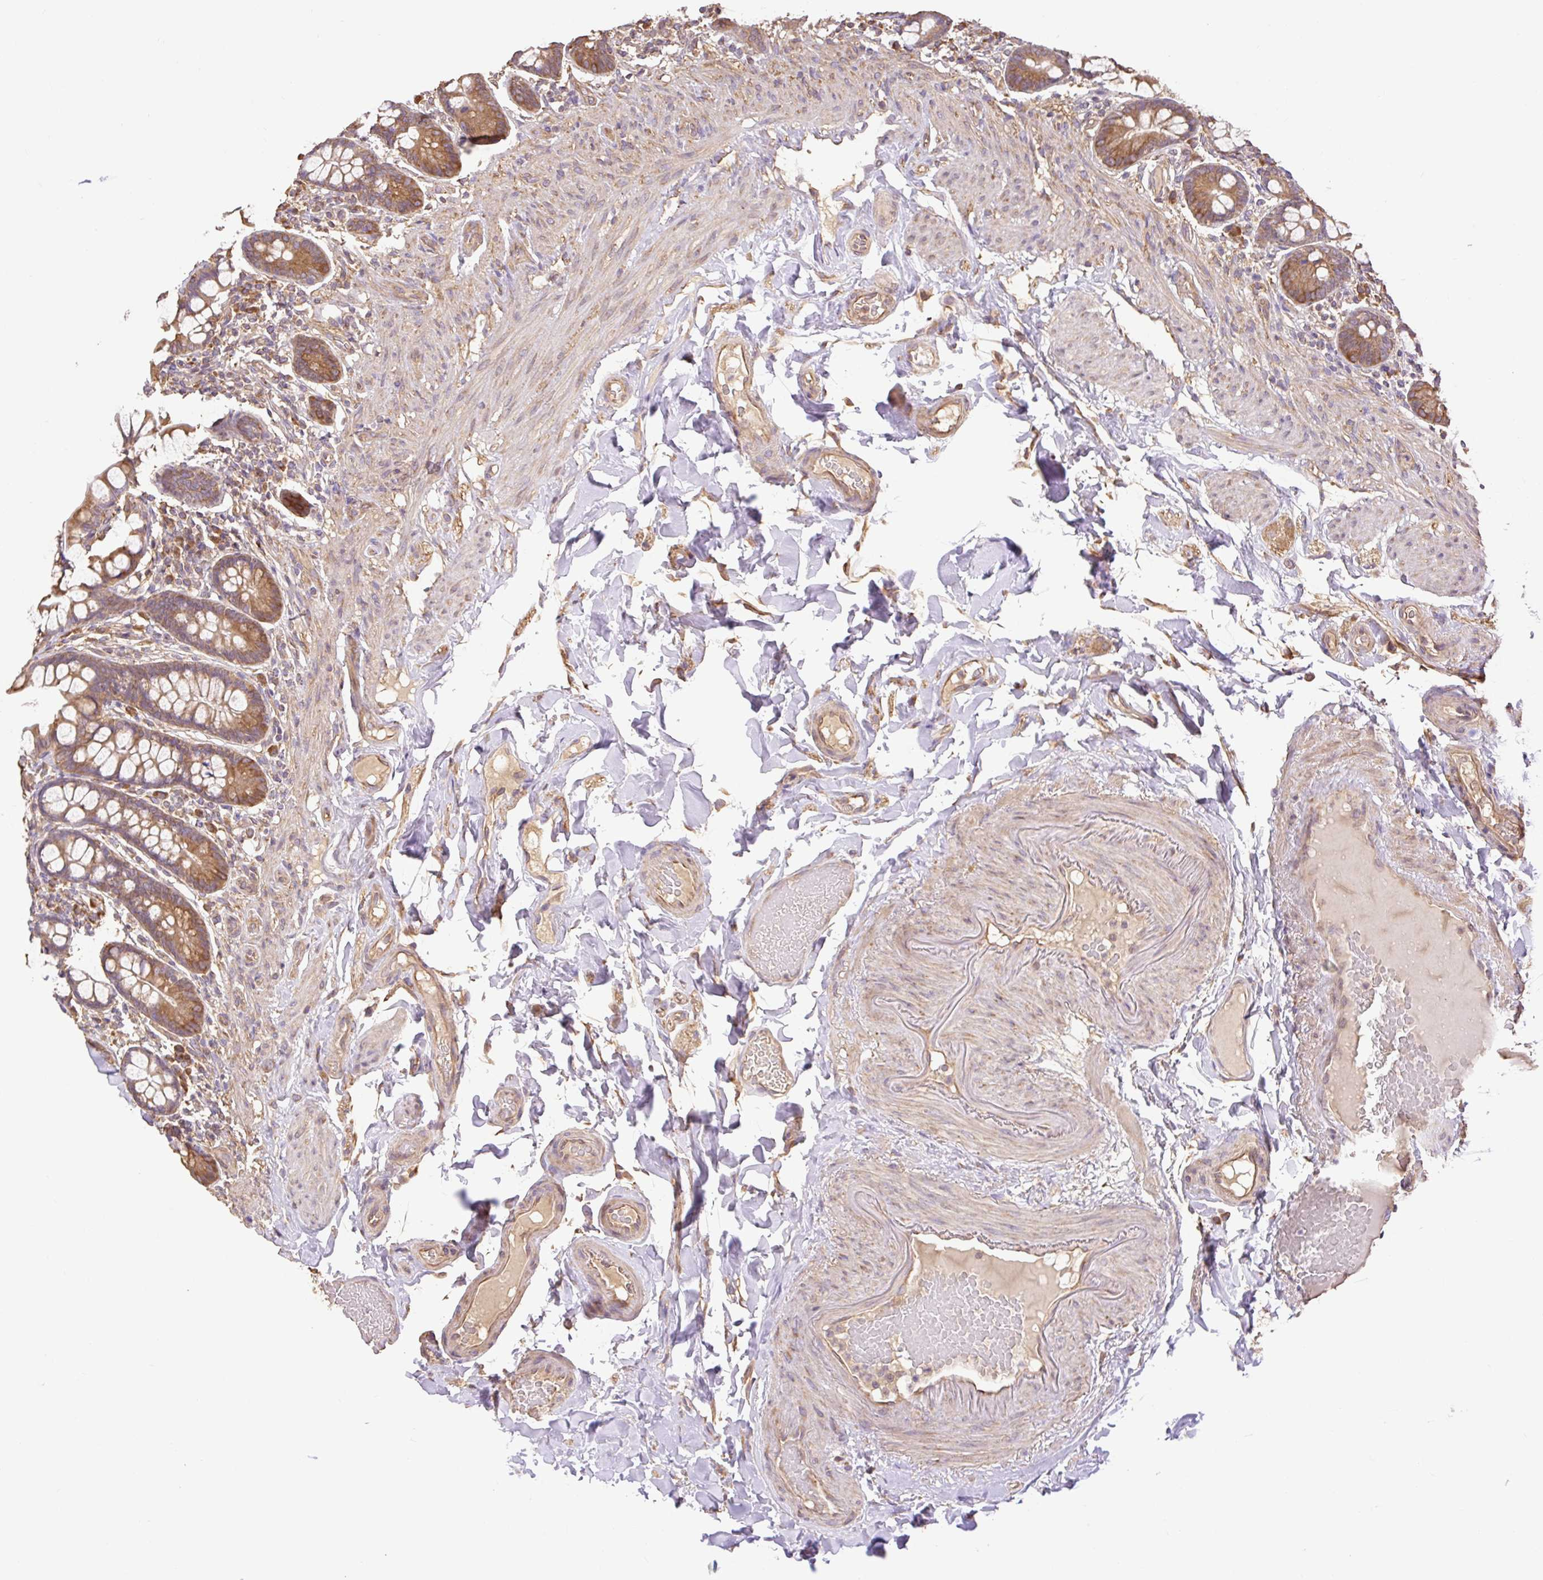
{"staining": {"intensity": "moderate", "quantity": ">75%", "location": "cytoplasmic/membranous"}, "tissue": "small intestine", "cell_type": "Glandular cells", "image_type": "normal", "snomed": [{"axis": "morphology", "description": "Normal tissue, NOS"}, {"axis": "topography", "description": "Small intestine"}], "caption": "A brown stain highlights moderate cytoplasmic/membranous expression of a protein in glandular cells of normal human small intestine.", "gene": "DESI1", "patient": {"sex": "male", "age": 70}}